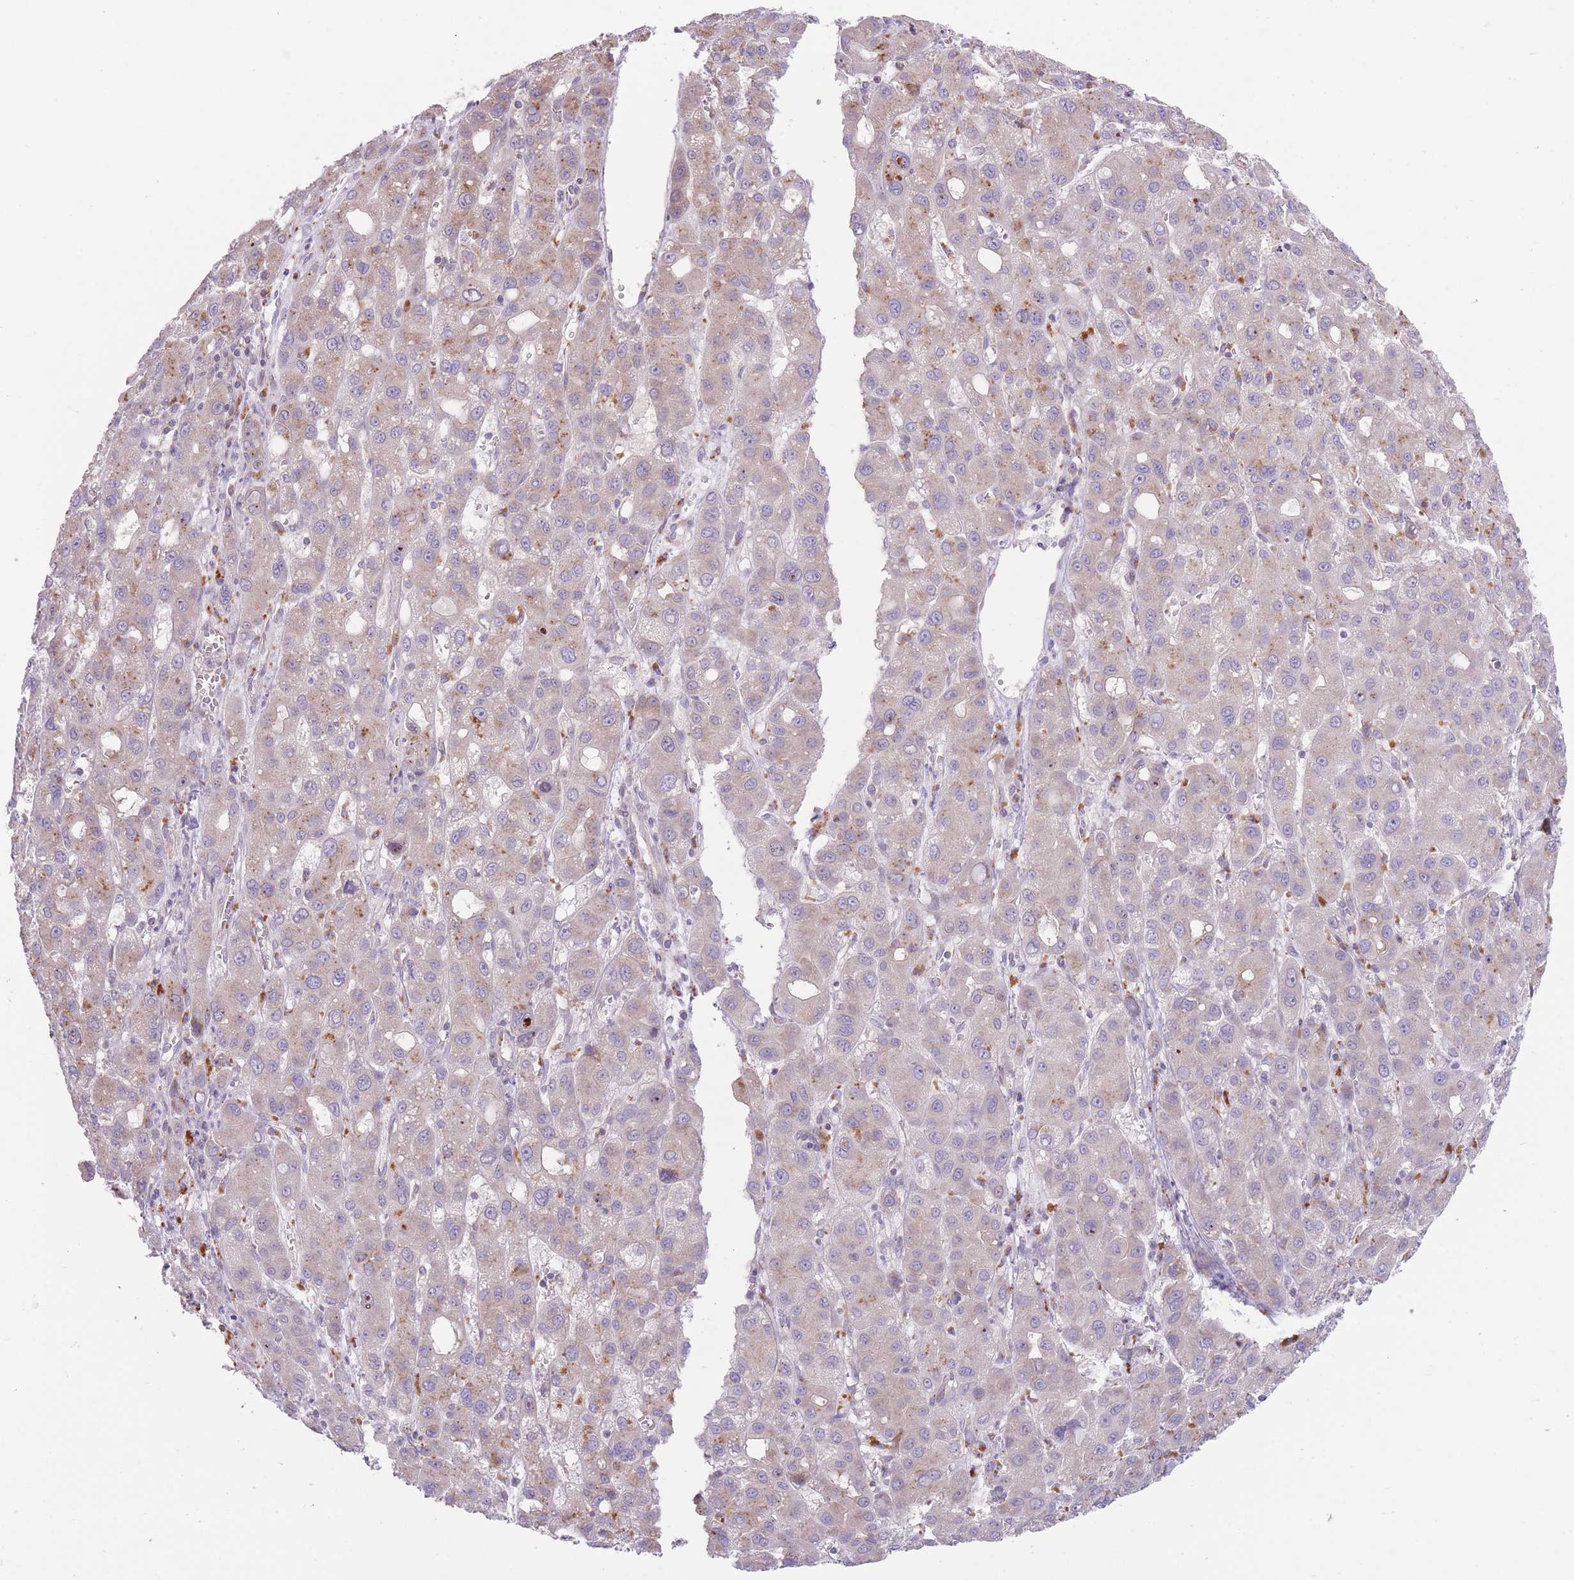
{"staining": {"intensity": "moderate", "quantity": "<25%", "location": "cytoplasmic/membranous"}, "tissue": "liver cancer", "cell_type": "Tumor cells", "image_type": "cancer", "snomed": [{"axis": "morphology", "description": "Carcinoma, Hepatocellular, NOS"}, {"axis": "topography", "description": "Liver"}], "caption": "A micrograph showing moderate cytoplasmic/membranous positivity in approximately <25% of tumor cells in liver cancer (hepatocellular carcinoma), as visualized by brown immunohistochemical staining.", "gene": "BOLA2B", "patient": {"sex": "male", "age": 55}}